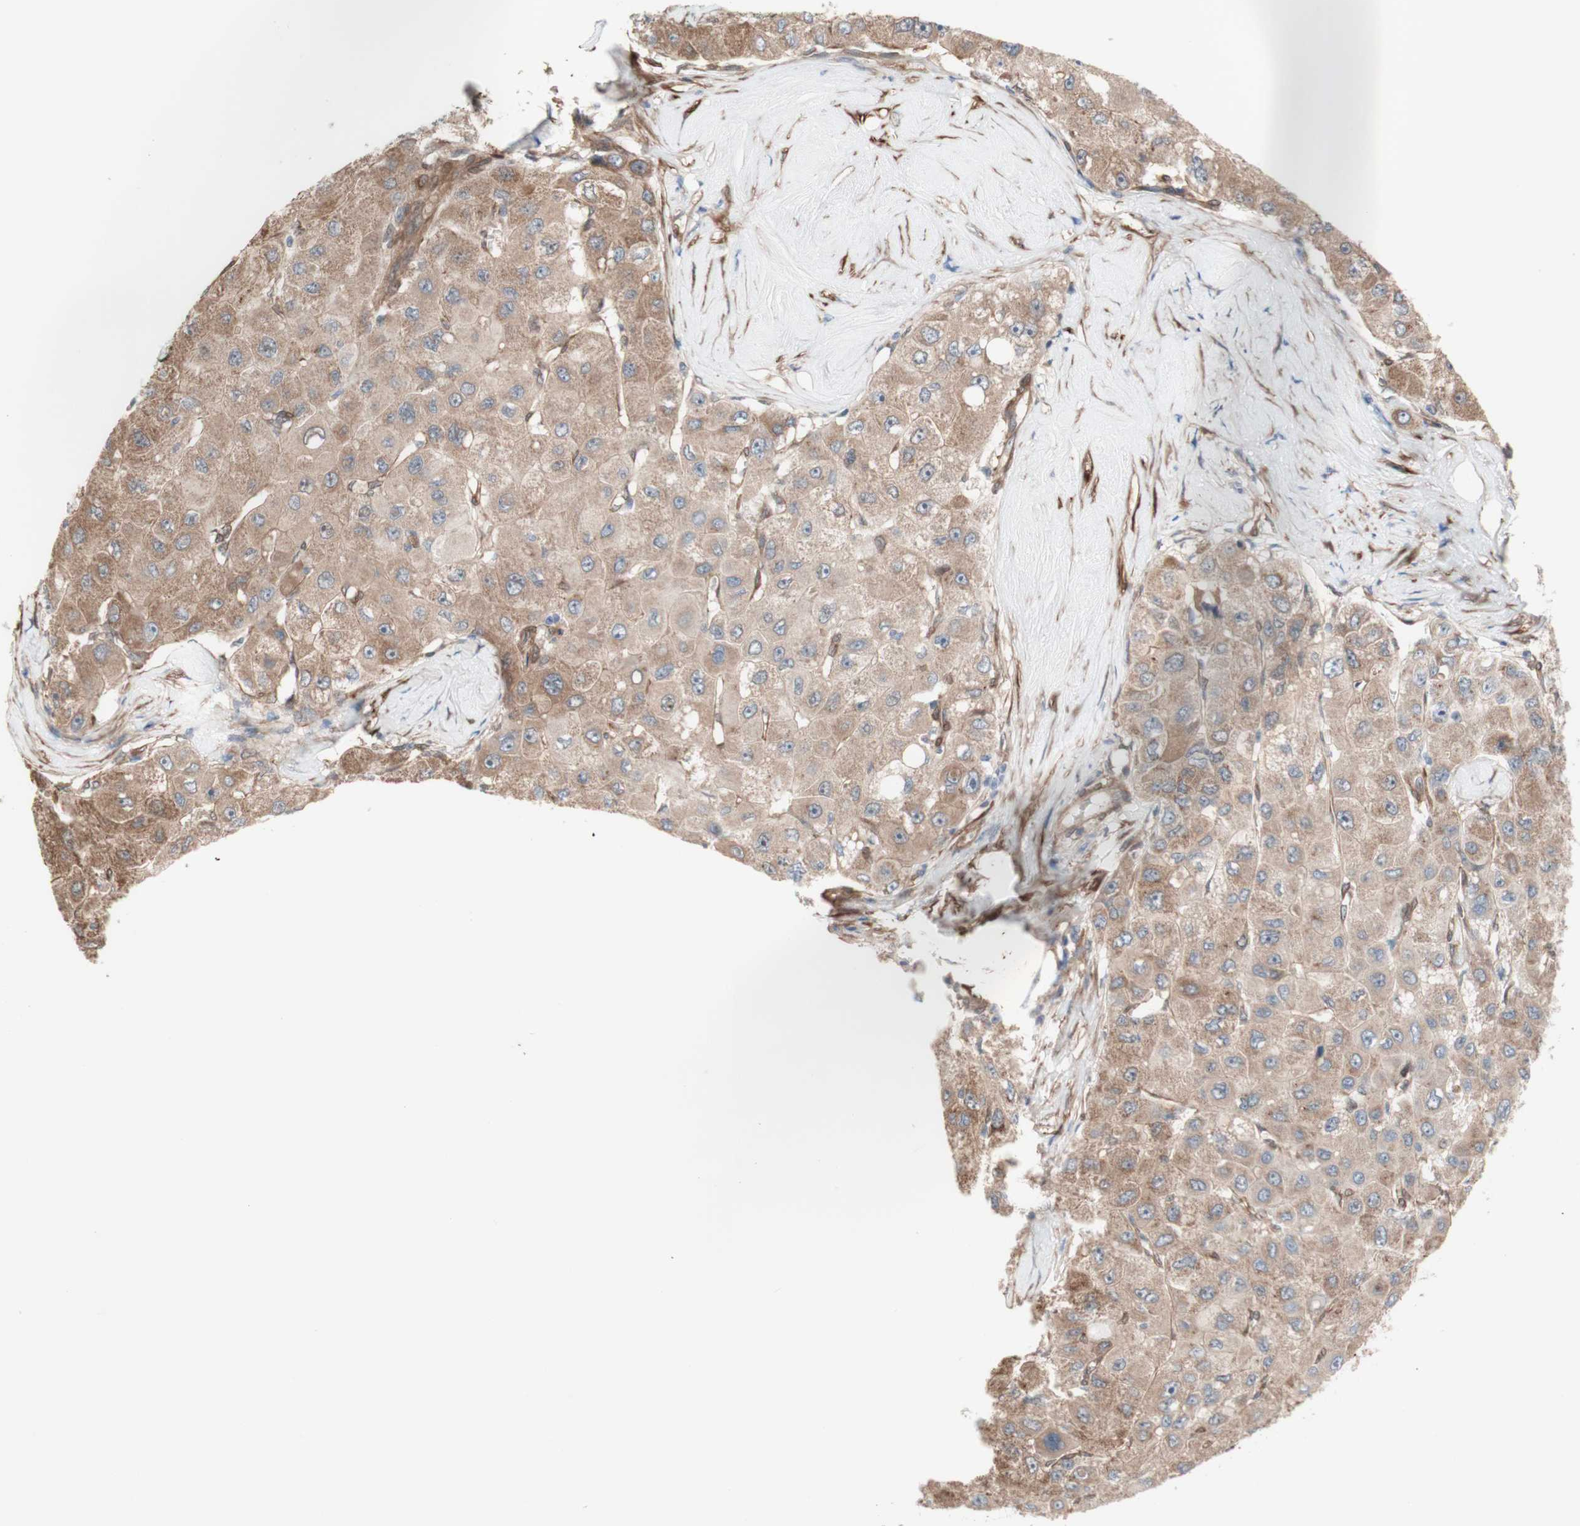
{"staining": {"intensity": "weak", "quantity": ">75%", "location": "cytoplasmic/membranous"}, "tissue": "liver cancer", "cell_type": "Tumor cells", "image_type": "cancer", "snomed": [{"axis": "morphology", "description": "Carcinoma, Hepatocellular, NOS"}, {"axis": "topography", "description": "Liver"}], "caption": "This is an image of immunohistochemistry (IHC) staining of liver cancer, which shows weak expression in the cytoplasmic/membranous of tumor cells.", "gene": "CNN3", "patient": {"sex": "male", "age": 80}}